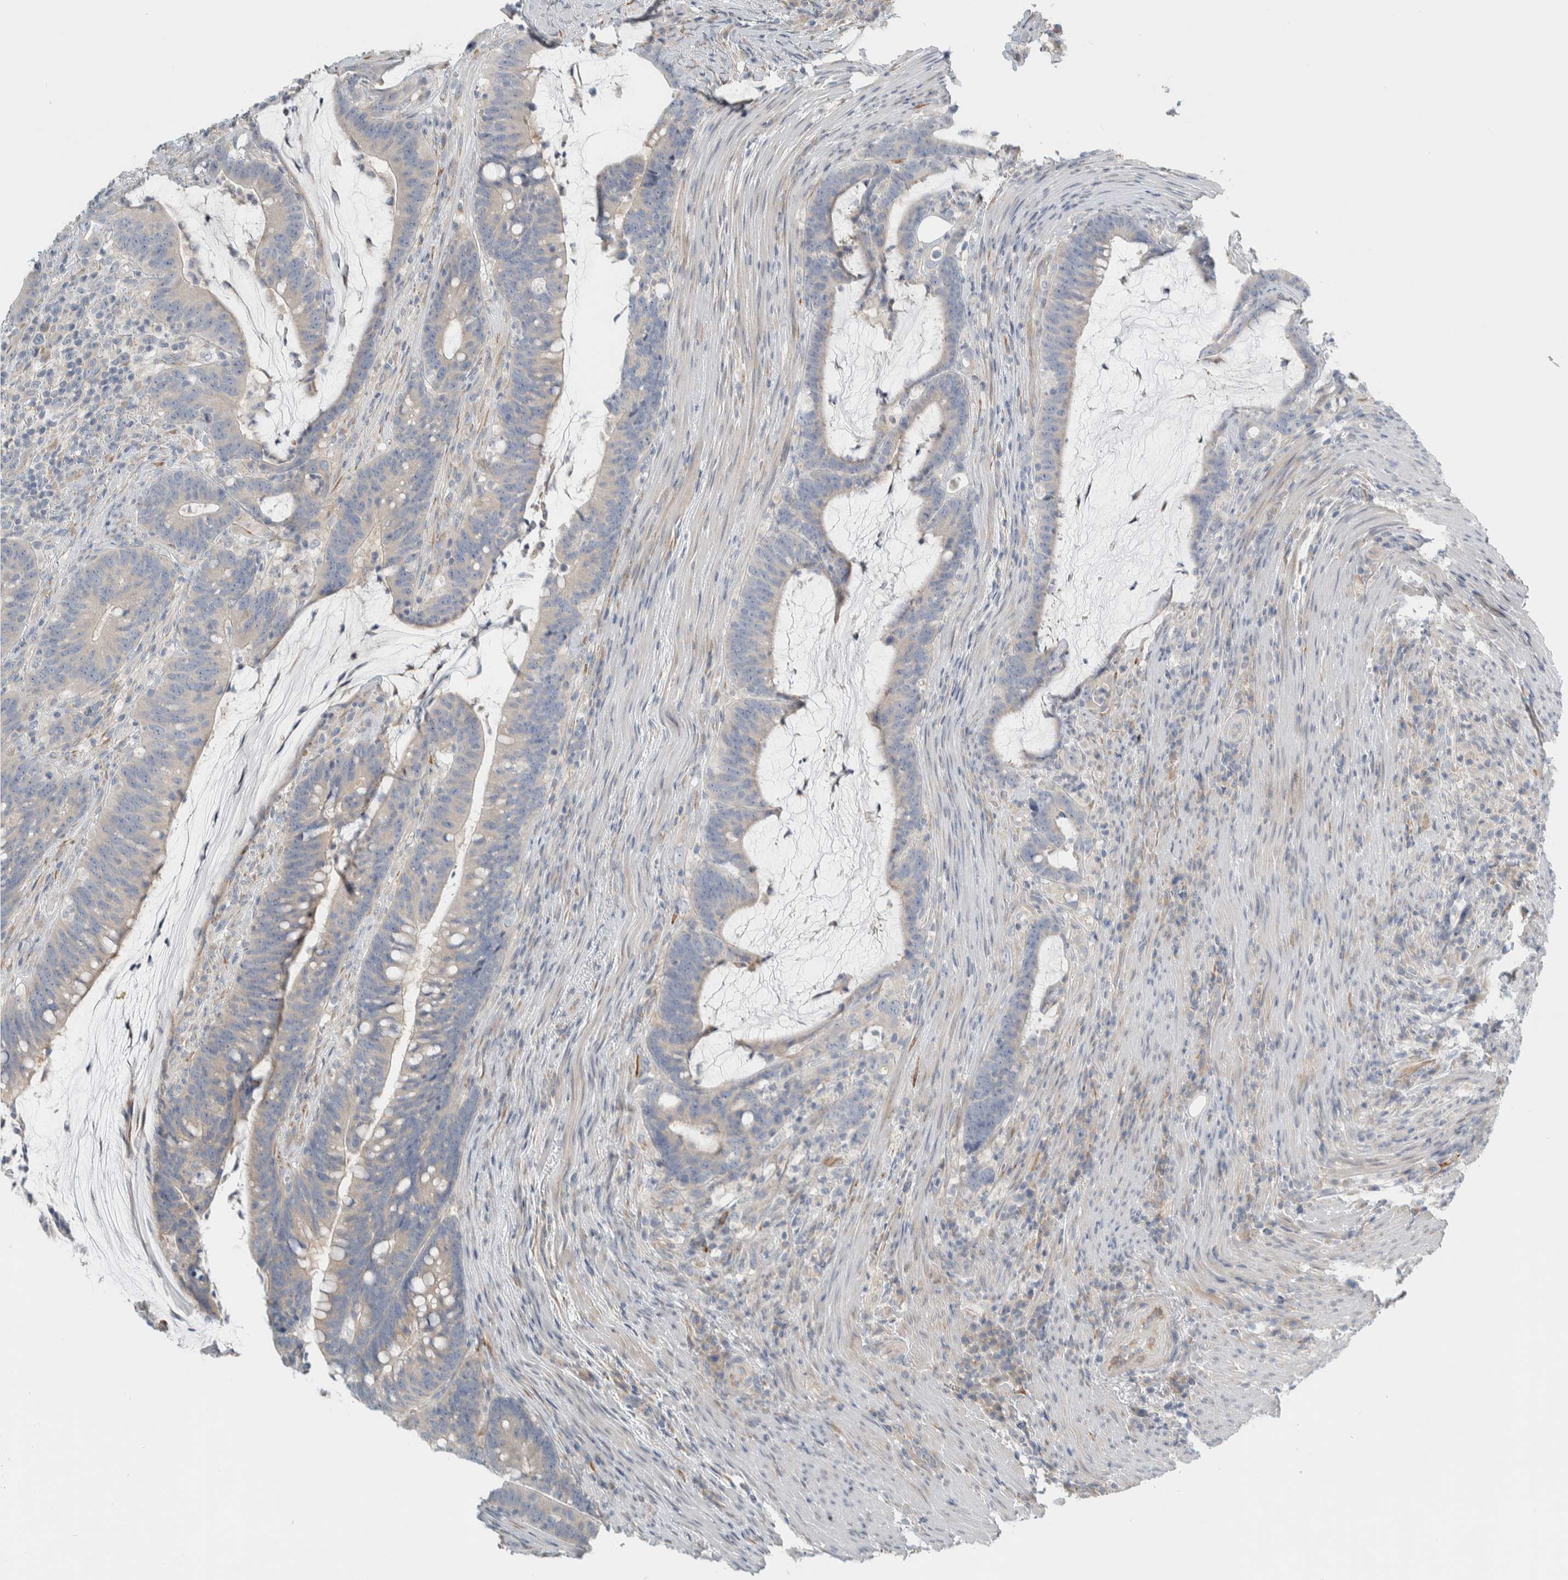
{"staining": {"intensity": "negative", "quantity": "none", "location": "none"}, "tissue": "colorectal cancer", "cell_type": "Tumor cells", "image_type": "cancer", "snomed": [{"axis": "morphology", "description": "Adenocarcinoma, NOS"}, {"axis": "topography", "description": "Colon"}], "caption": "Colorectal cancer was stained to show a protein in brown. There is no significant expression in tumor cells. (DAB (3,3'-diaminobenzidine) immunohistochemistry visualized using brightfield microscopy, high magnification).", "gene": "HGS", "patient": {"sex": "female", "age": 66}}